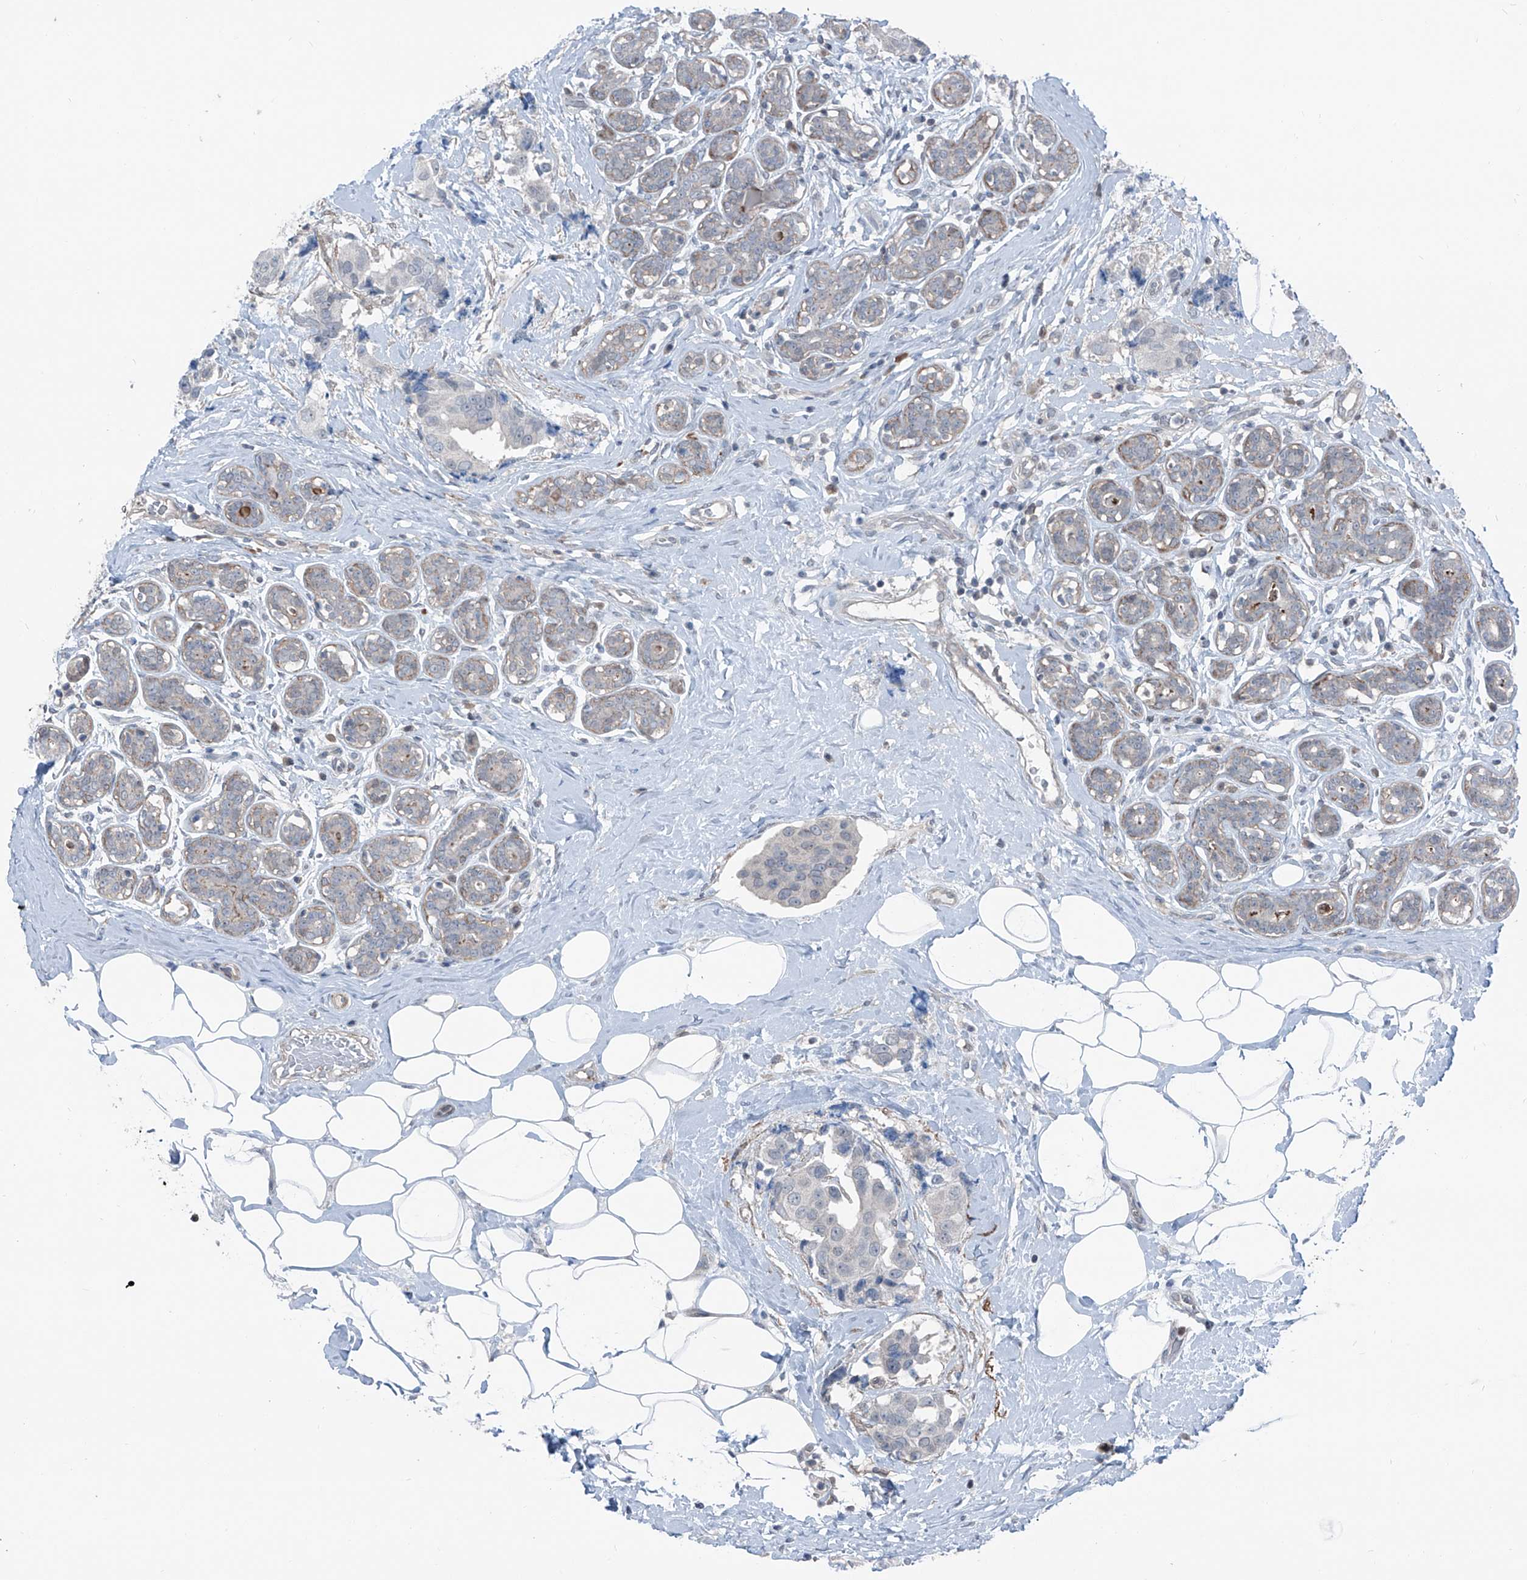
{"staining": {"intensity": "negative", "quantity": "none", "location": "none"}, "tissue": "breast cancer", "cell_type": "Tumor cells", "image_type": "cancer", "snomed": [{"axis": "morphology", "description": "Normal tissue, NOS"}, {"axis": "morphology", "description": "Duct carcinoma"}, {"axis": "topography", "description": "Breast"}], "caption": "Breast invasive ductal carcinoma stained for a protein using immunohistochemistry exhibits no positivity tumor cells.", "gene": "HSPB11", "patient": {"sex": "female", "age": 39}}